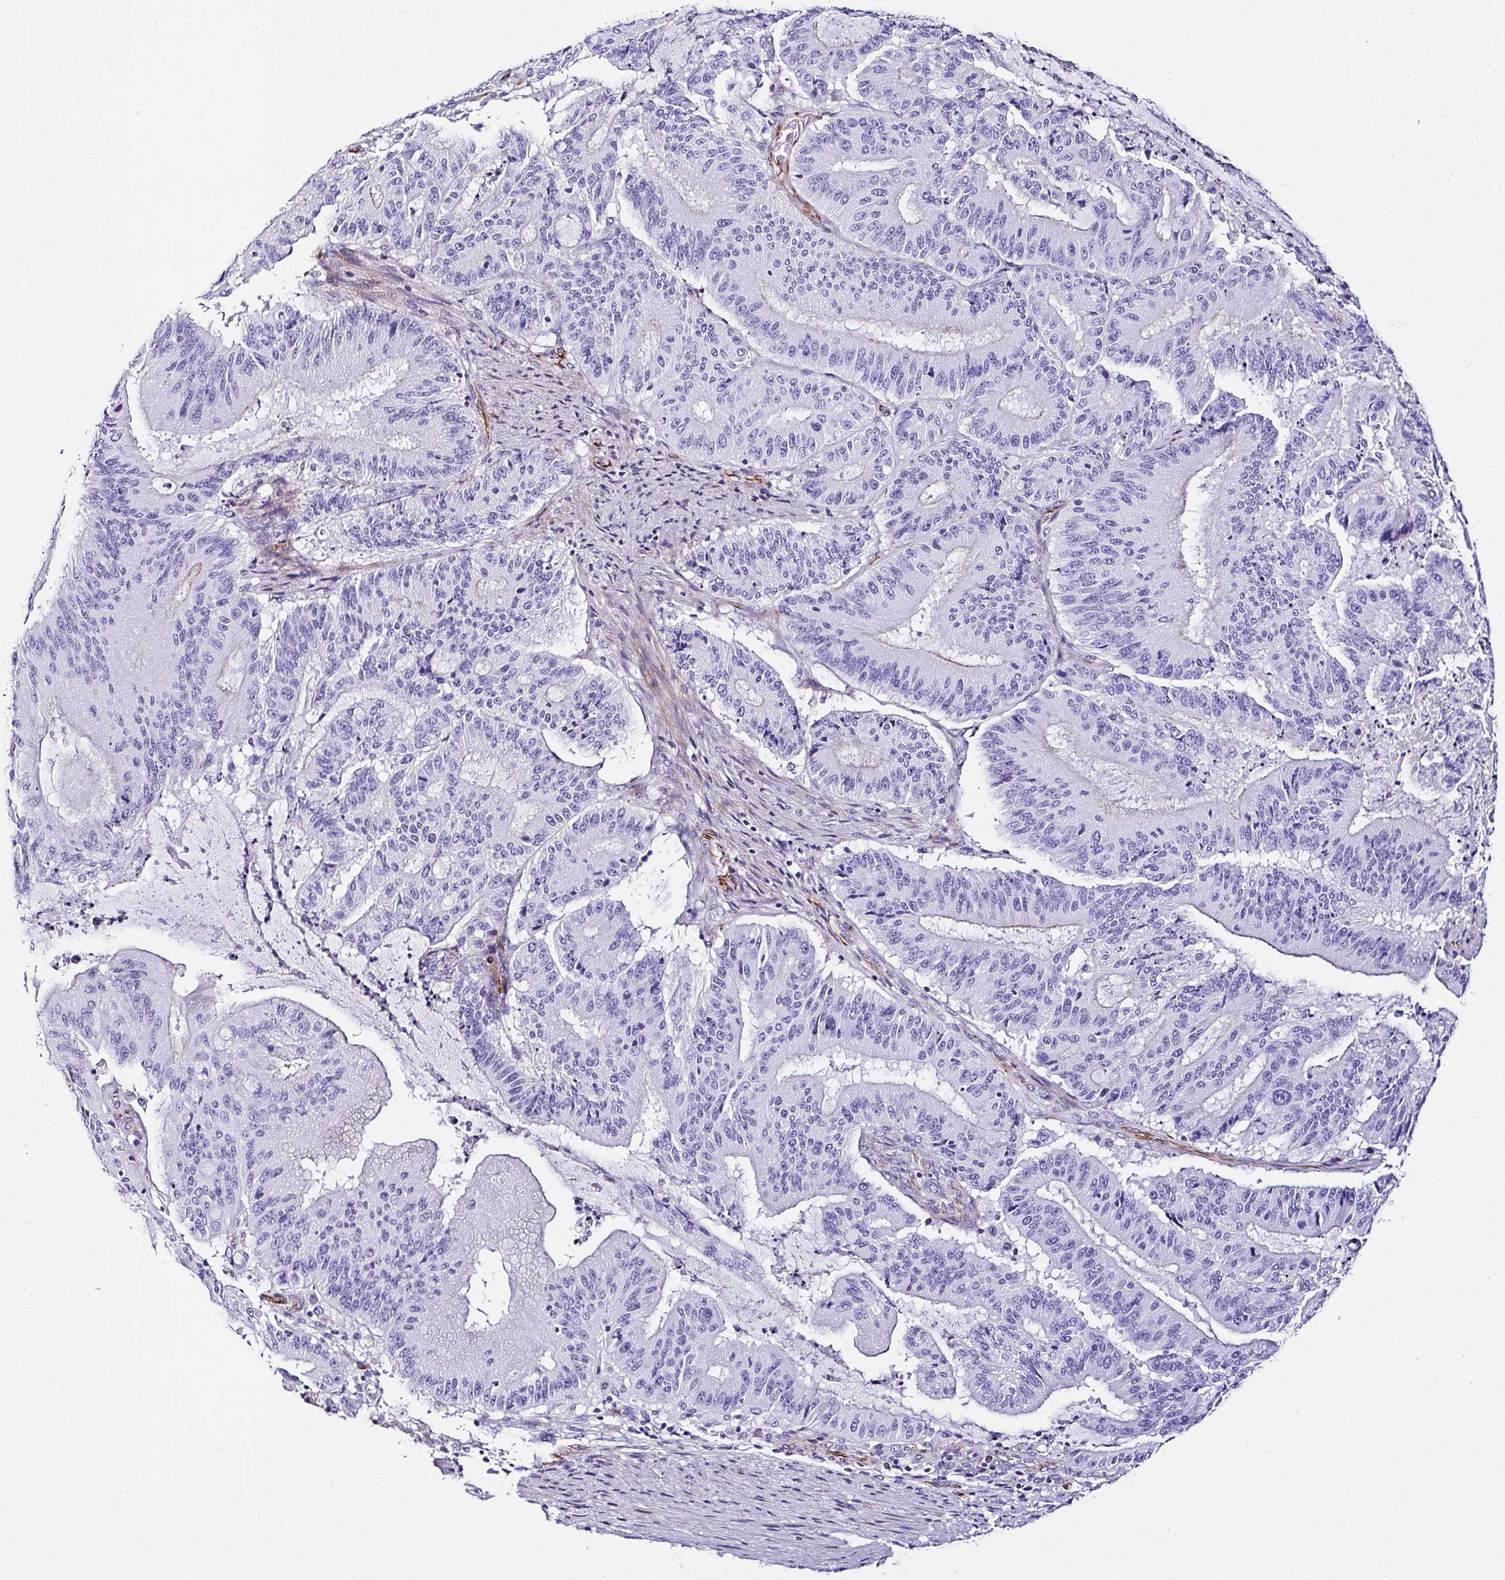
{"staining": {"intensity": "negative", "quantity": "none", "location": "none"}, "tissue": "liver cancer", "cell_type": "Tumor cells", "image_type": "cancer", "snomed": [{"axis": "morphology", "description": "Normal tissue, NOS"}, {"axis": "morphology", "description": "Cholangiocarcinoma"}, {"axis": "topography", "description": "Liver"}, {"axis": "topography", "description": "Peripheral nerve tissue"}], "caption": "This is a histopathology image of immunohistochemistry (IHC) staining of liver cancer (cholangiocarcinoma), which shows no positivity in tumor cells. Brightfield microscopy of IHC stained with DAB (3,3'-diaminobenzidine) (brown) and hematoxylin (blue), captured at high magnification.", "gene": "DEPDC5", "patient": {"sex": "female", "age": 73}}